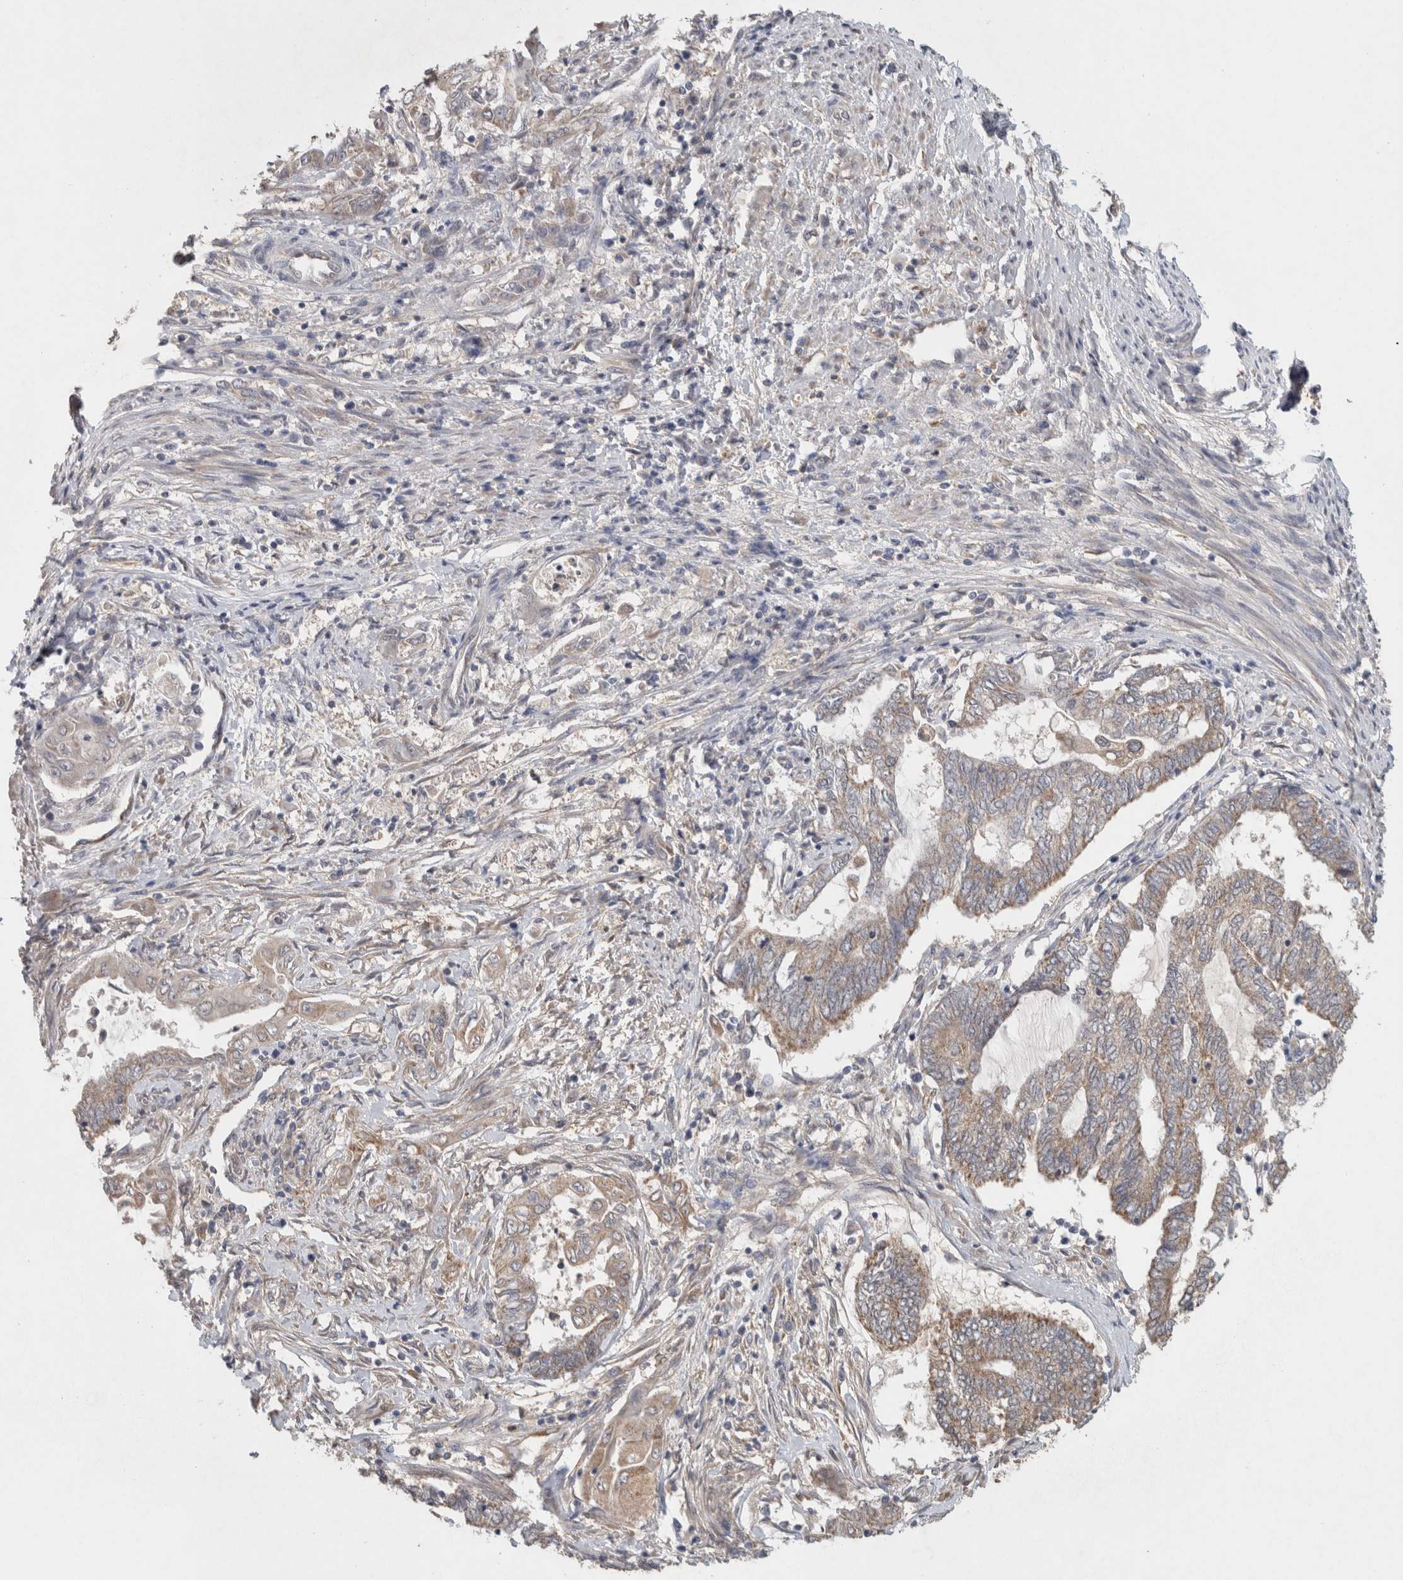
{"staining": {"intensity": "moderate", "quantity": ">75%", "location": "cytoplasmic/membranous"}, "tissue": "endometrial cancer", "cell_type": "Tumor cells", "image_type": "cancer", "snomed": [{"axis": "morphology", "description": "Adenocarcinoma, NOS"}, {"axis": "topography", "description": "Uterus"}, {"axis": "topography", "description": "Endometrium"}], "caption": "Brown immunohistochemical staining in human adenocarcinoma (endometrial) displays moderate cytoplasmic/membranous positivity in about >75% of tumor cells.", "gene": "RAB14", "patient": {"sex": "female", "age": 70}}